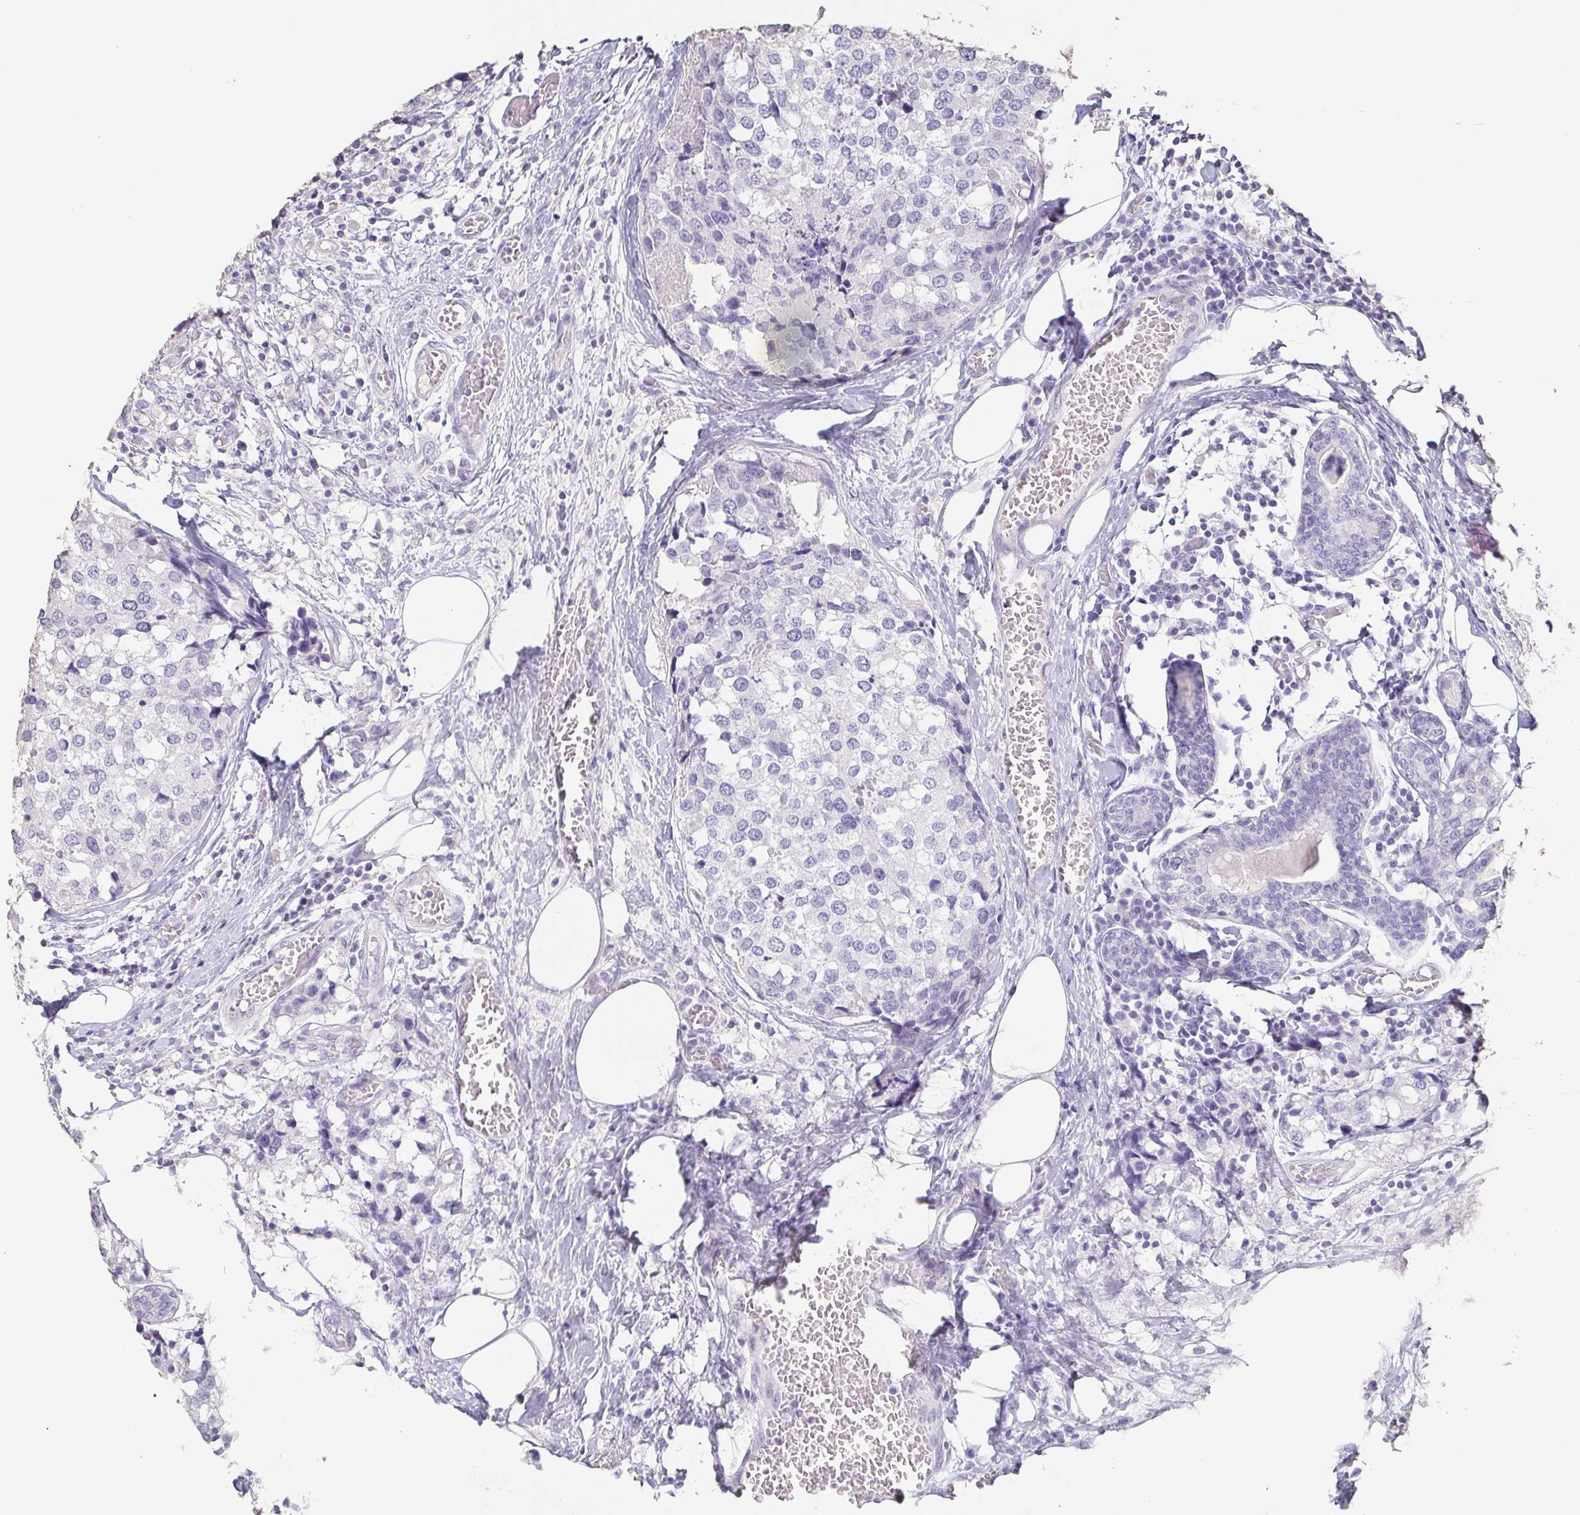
{"staining": {"intensity": "negative", "quantity": "none", "location": "none"}, "tissue": "breast cancer", "cell_type": "Tumor cells", "image_type": "cancer", "snomed": [{"axis": "morphology", "description": "Lobular carcinoma"}, {"axis": "topography", "description": "Breast"}], "caption": "Immunohistochemical staining of breast cancer shows no significant positivity in tumor cells. Brightfield microscopy of immunohistochemistry (IHC) stained with DAB (brown) and hematoxylin (blue), captured at high magnification.", "gene": "BPIFA2", "patient": {"sex": "female", "age": 59}}